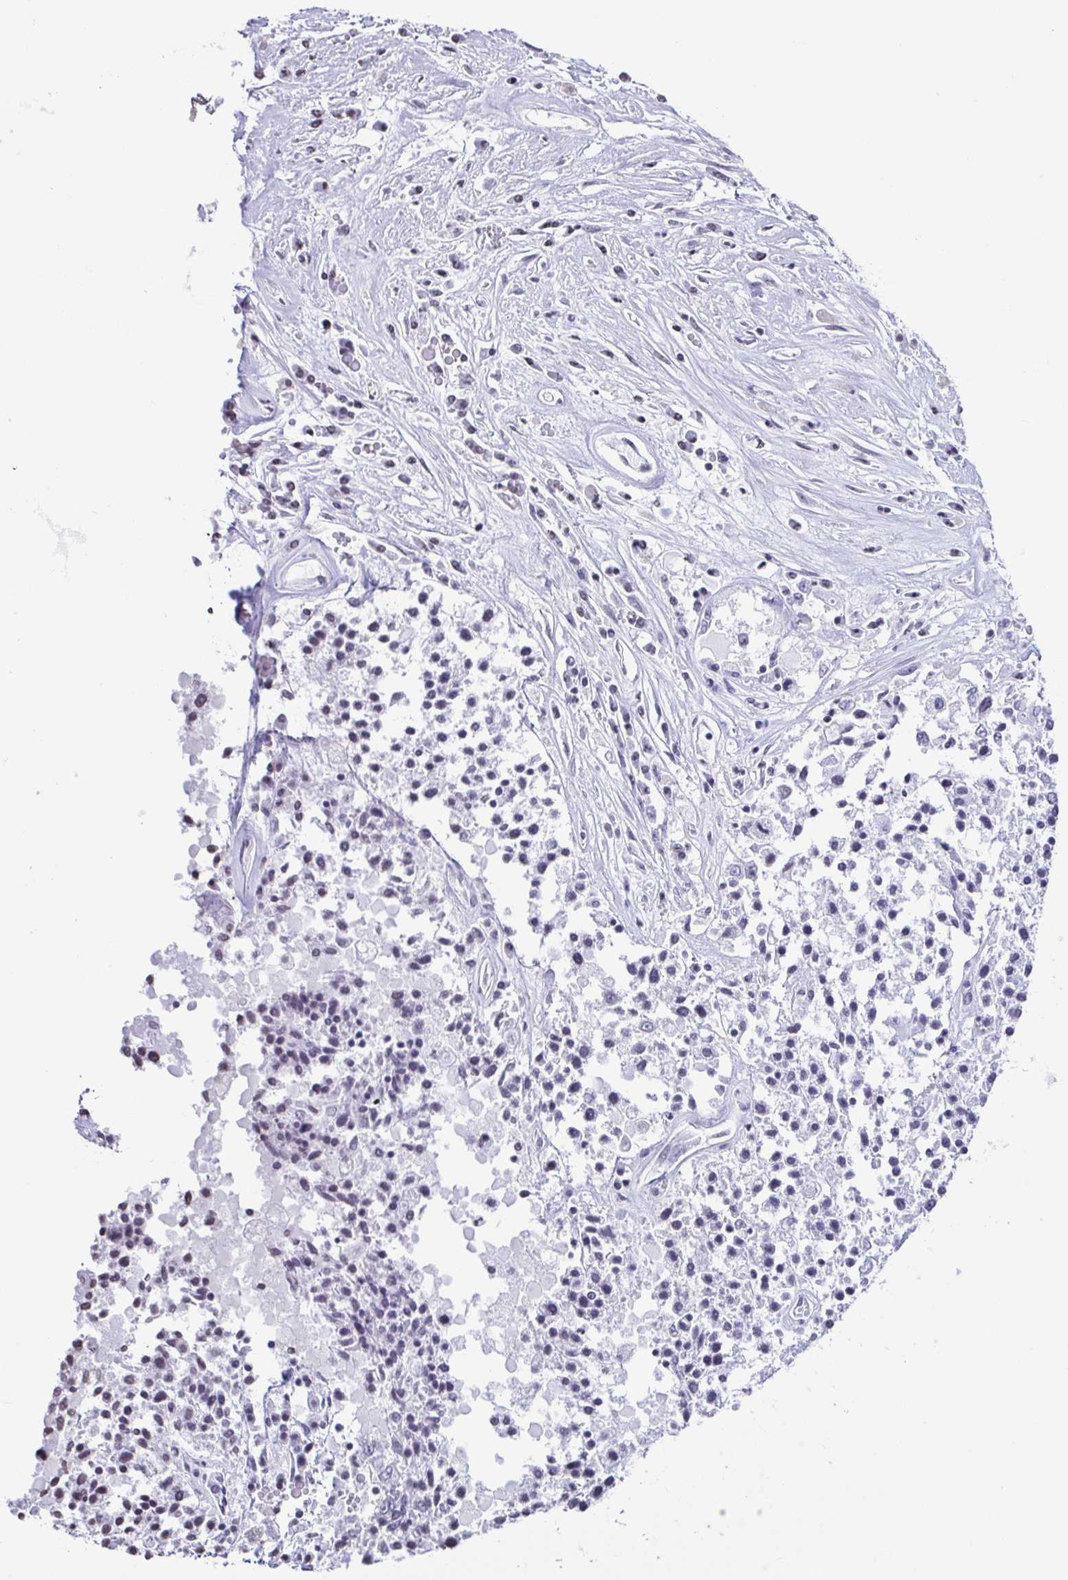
{"staining": {"intensity": "negative", "quantity": "none", "location": "none"}, "tissue": "ovarian cancer", "cell_type": "Tumor cells", "image_type": "cancer", "snomed": [{"axis": "morphology", "description": "Carcinoma, endometroid"}, {"axis": "topography", "description": "Ovary"}], "caption": "Immunohistochemical staining of human ovarian endometroid carcinoma shows no significant positivity in tumor cells.", "gene": "VCY1B", "patient": {"sex": "female", "age": 62}}